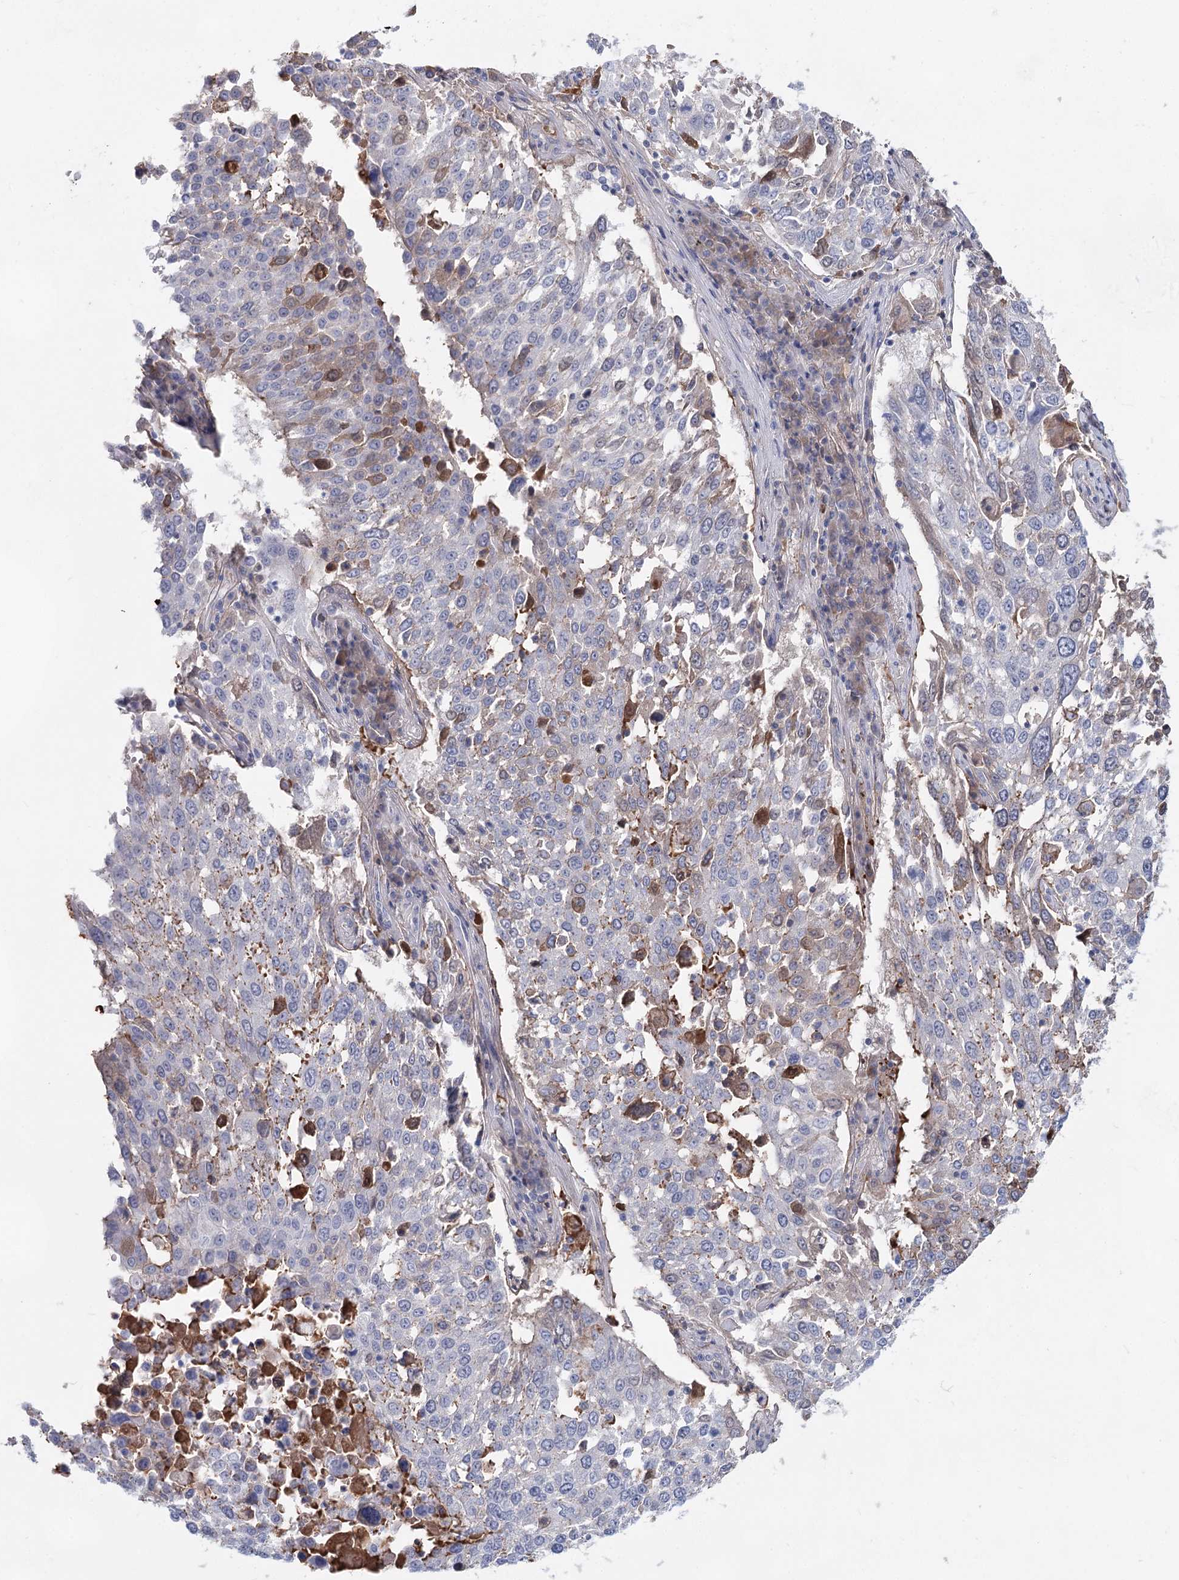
{"staining": {"intensity": "moderate", "quantity": "<25%", "location": "cytoplasmic/membranous"}, "tissue": "lung cancer", "cell_type": "Tumor cells", "image_type": "cancer", "snomed": [{"axis": "morphology", "description": "Squamous cell carcinoma, NOS"}, {"axis": "topography", "description": "Lung"}], "caption": "Immunohistochemistry (IHC) photomicrograph of neoplastic tissue: lung cancer stained using immunohistochemistry (IHC) displays low levels of moderate protein expression localized specifically in the cytoplasmic/membranous of tumor cells, appearing as a cytoplasmic/membranous brown color.", "gene": "TASOR2", "patient": {"sex": "male", "age": 65}}